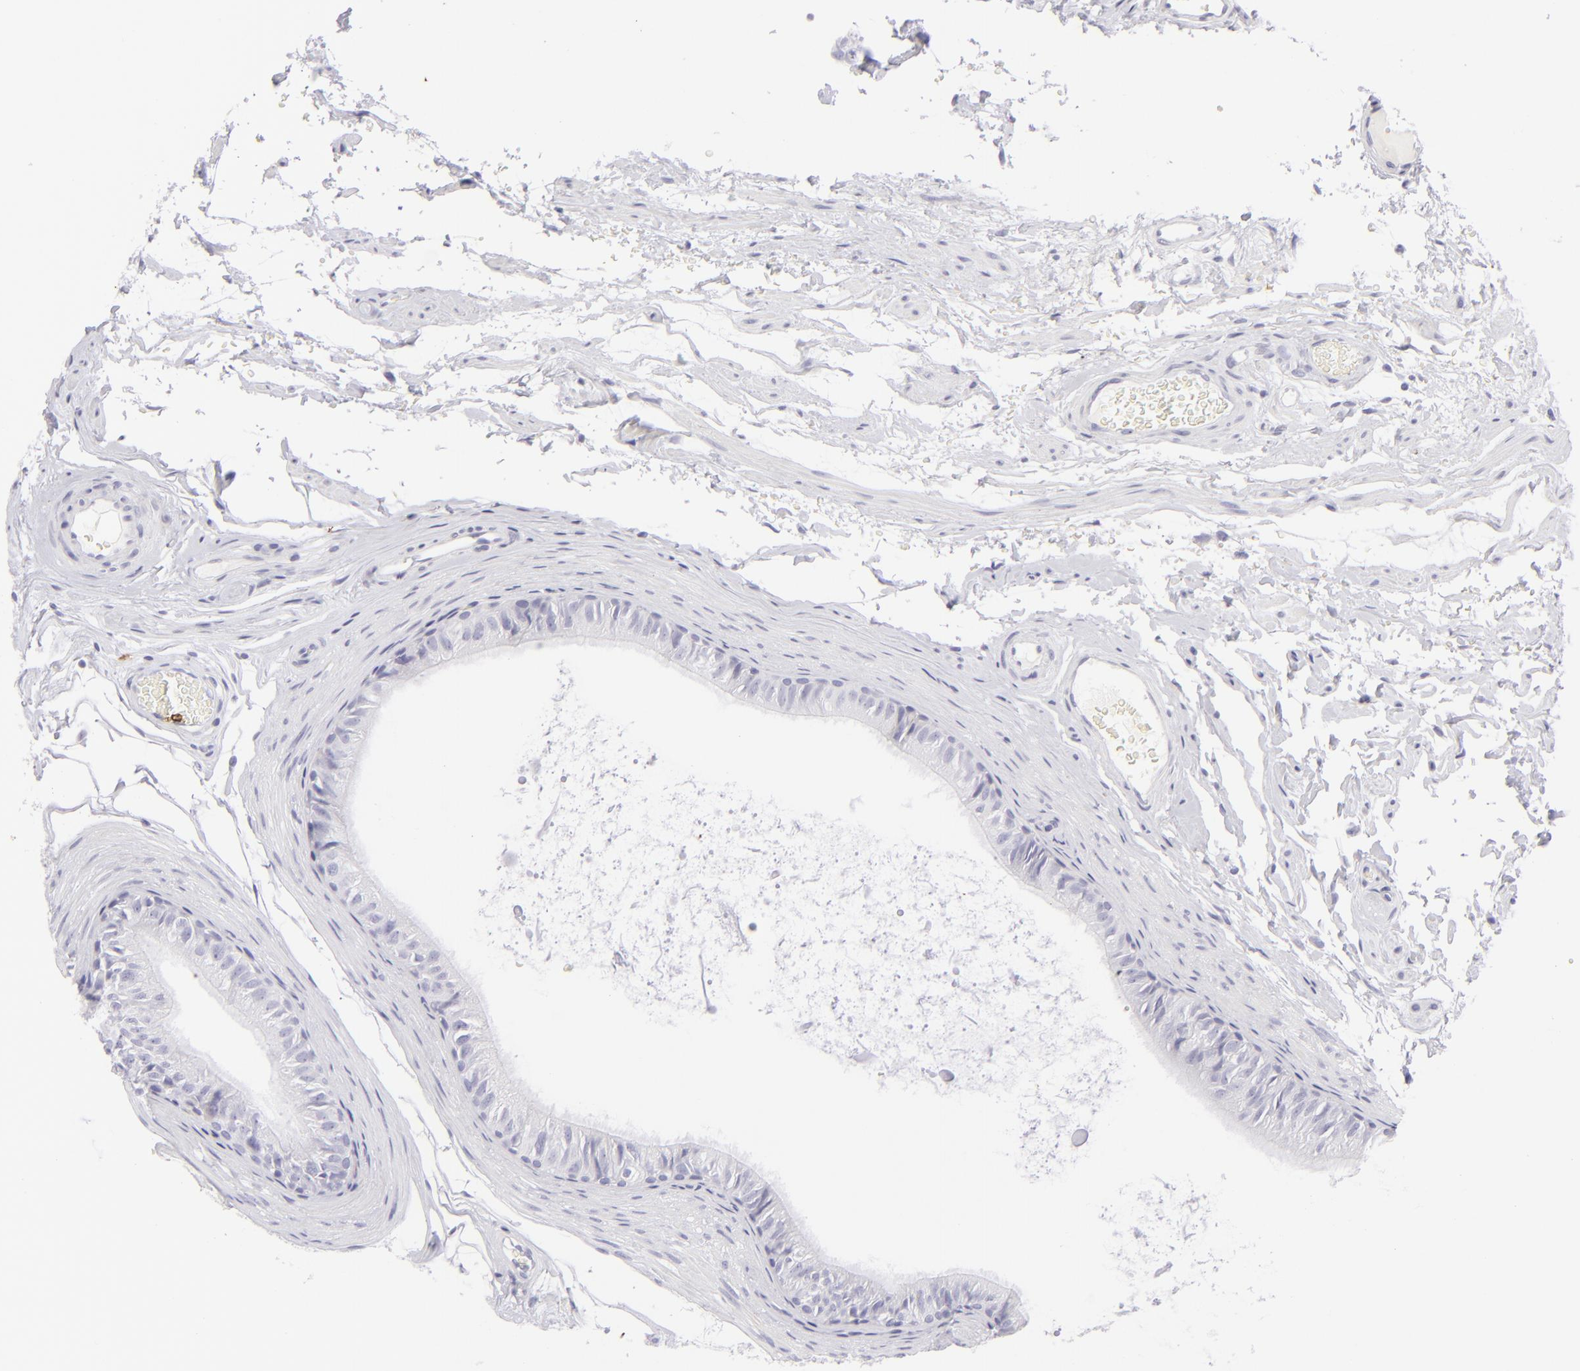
{"staining": {"intensity": "negative", "quantity": "none", "location": "none"}, "tissue": "epididymis", "cell_type": "Glandular cells", "image_type": "normal", "snomed": [{"axis": "morphology", "description": "Normal tissue, NOS"}, {"axis": "topography", "description": "Testis"}, {"axis": "topography", "description": "Epididymis"}], "caption": "Image shows no significant protein staining in glandular cells of benign epididymis.", "gene": "FCER2", "patient": {"sex": "male", "age": 36}}